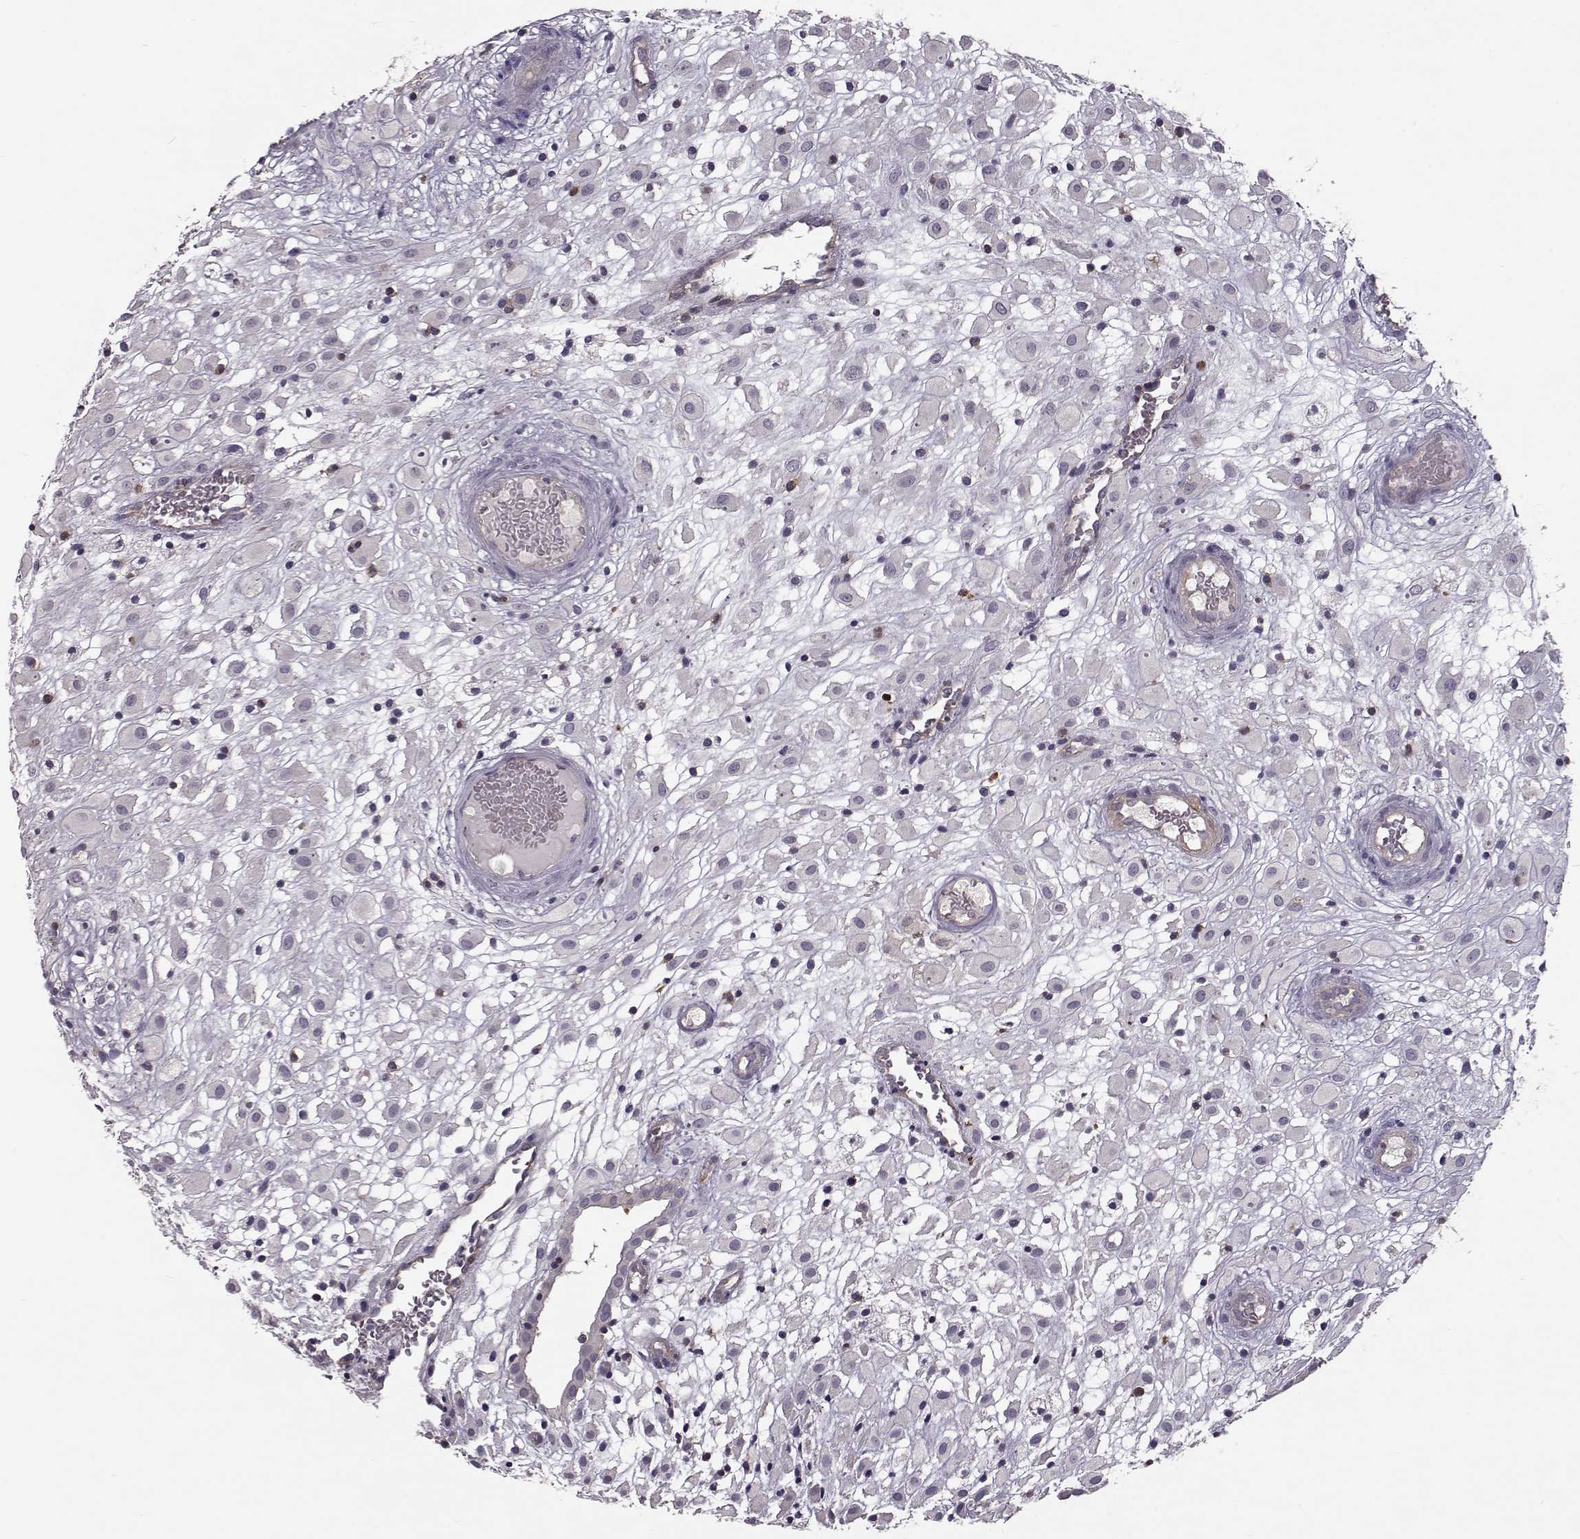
{"staining": {"intensity": "moderate", "quantity": "25%-75%", "location": "cytoplasmic/membranous"}, "tissue": "placenta", "cell_type": "Decidual cells", "image_type": "normal", "snomed": [{"axis": "morphology", "description": "Normal tissue, NOS"}, {"axis": "topography", "description": "Placenta"}], "caption": "Human placenta stained with a protein marker reveals moderate staining in decidual cells.", "gene": "RANBP1", "patient": {"sex": "female", "age": 24}}